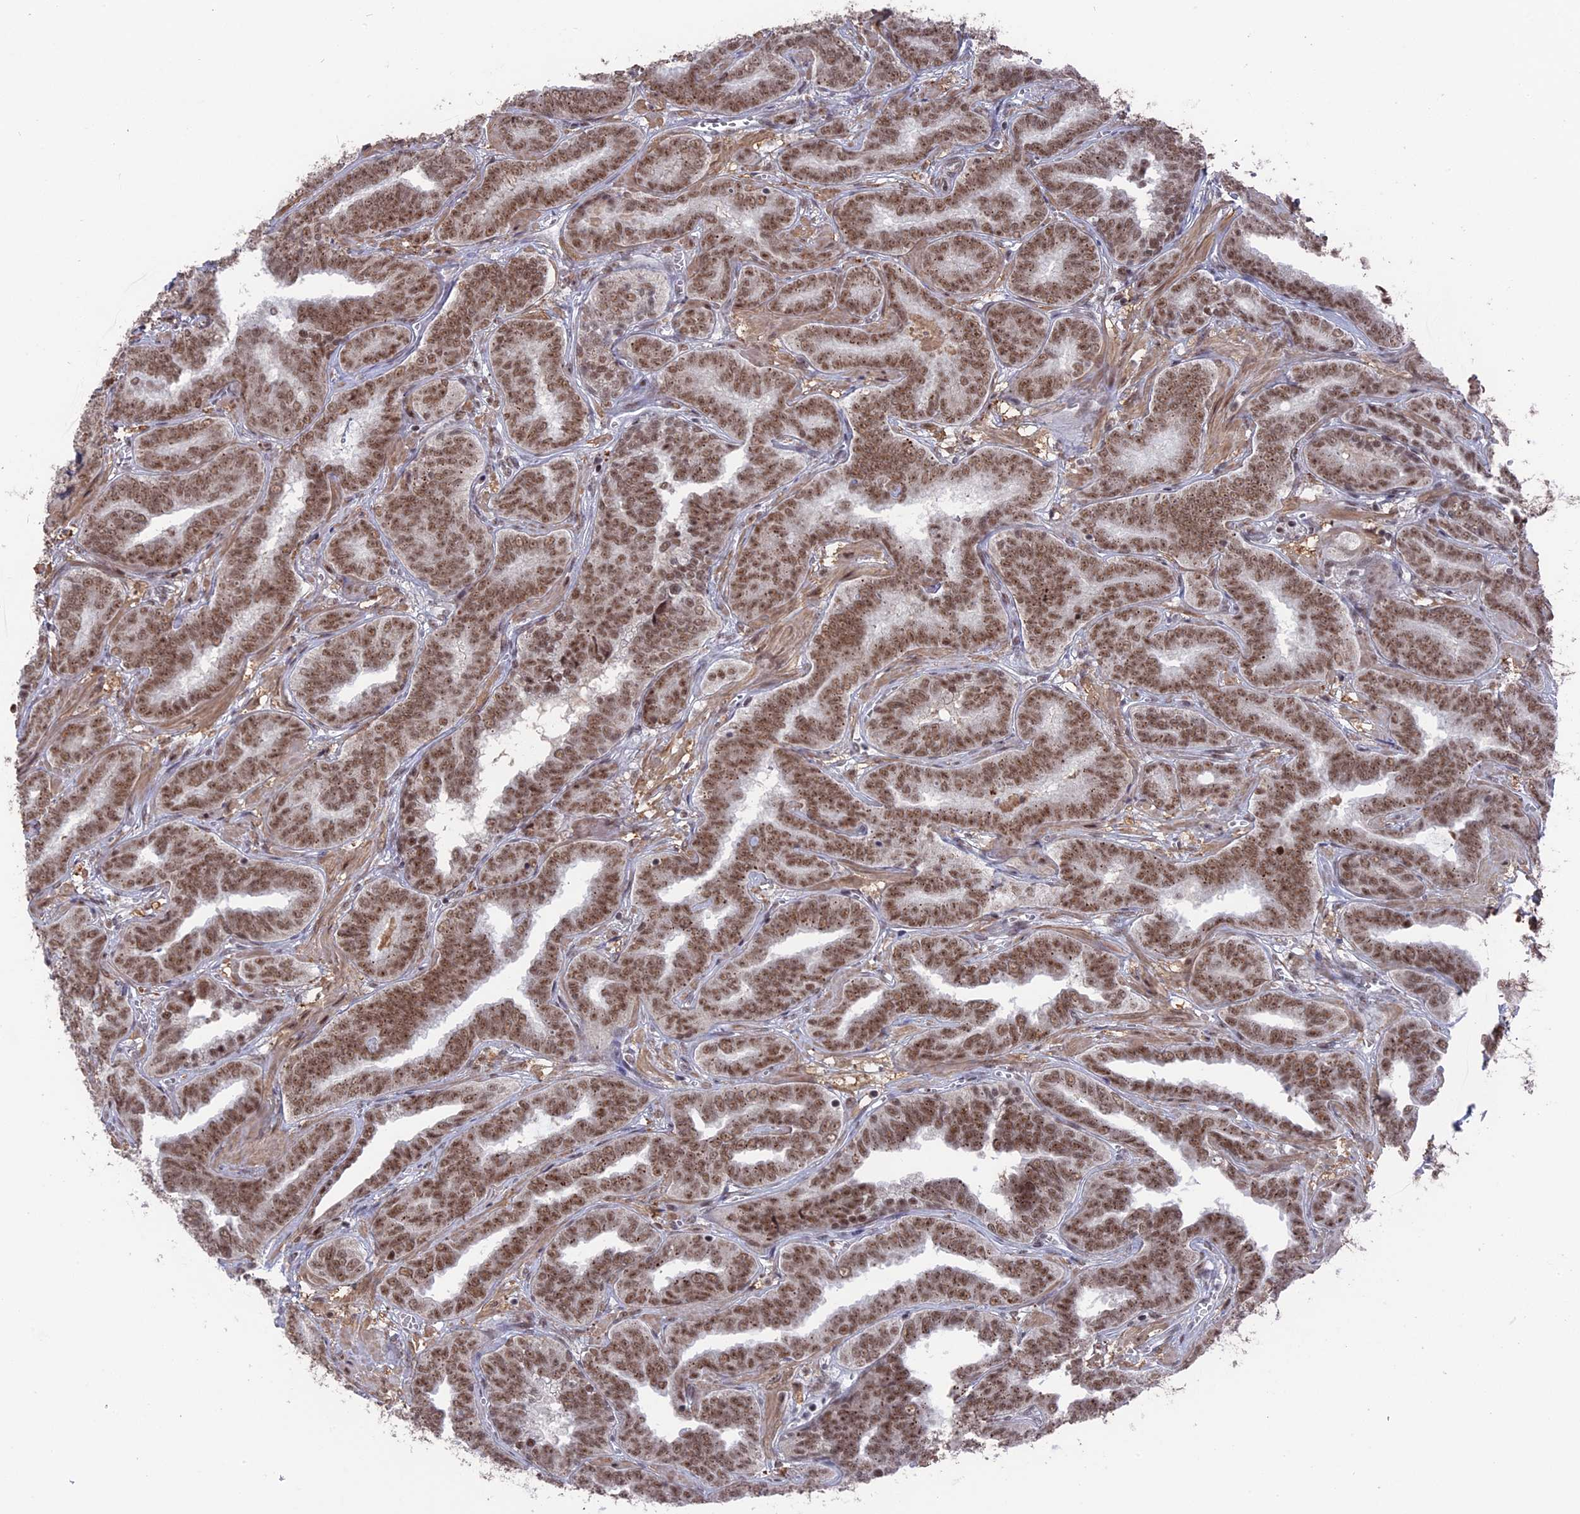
{"staining": {"intensity": "moderate", "quantity": ">75%", "location": "nuclear"}, "tissue": "prostate cancer", "cell_type": "Tumor cells", "image_type": "cancer", "snomed": [{"axis": "morphology", "description": "Adenocarcinoma, High grade"}, {"axis": "topography", "description": "Prostate"}], "caption": "A brown stain labels moderate nuclear expression of a protein in human adenocarcinoma (high-grade) (prostate) tumor cells. (Brightfield microscopy of DAB IHC at high magnification).", "gene": "SF3A2", "patient": {"sex": "male", "age": 67}}